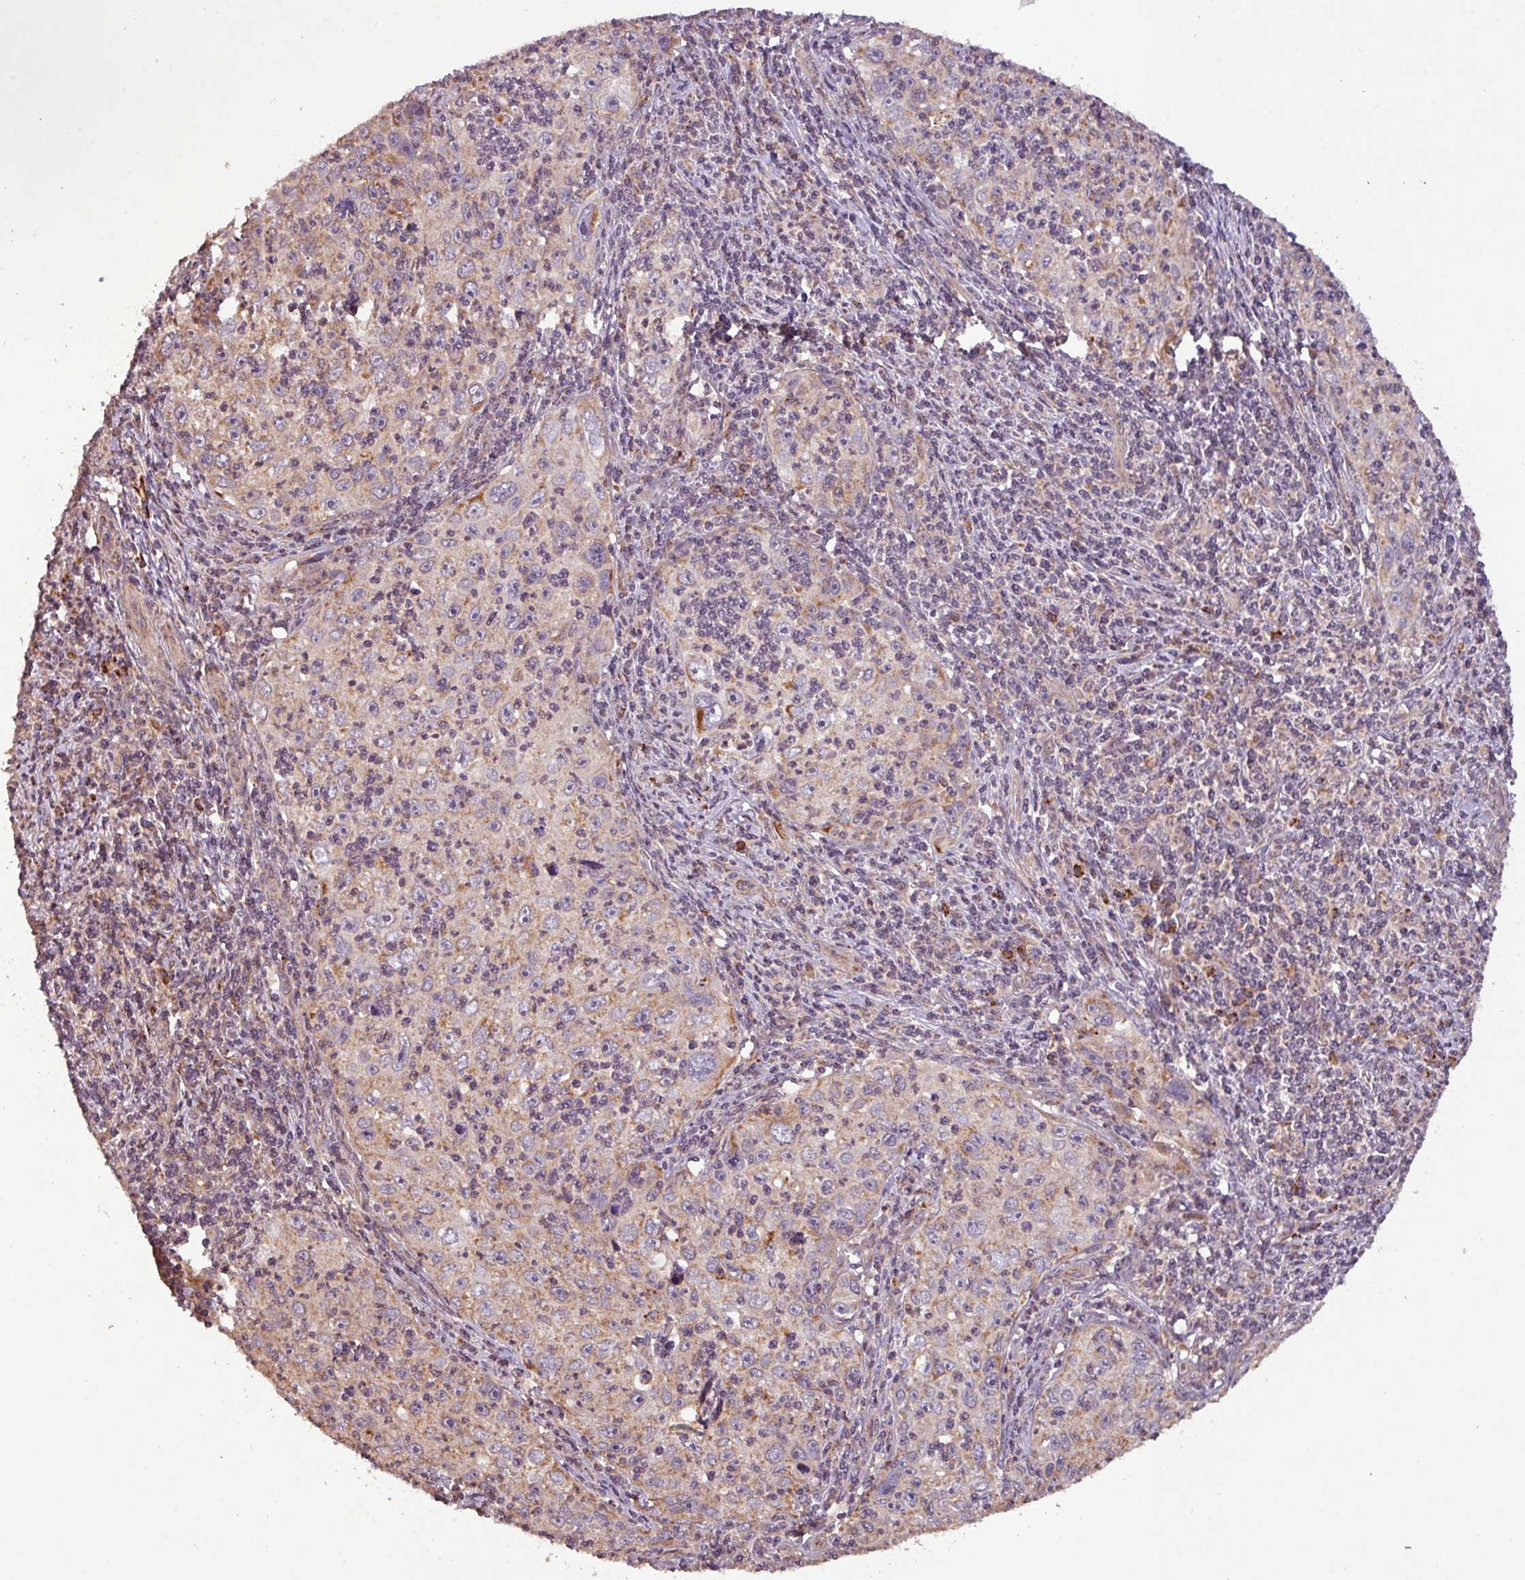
{"staining": {"intensity": "weak", "quantity": "25%-75%", "location": "cytoplasmic/membranous"}, "tissue": "cervical cancer", "cell_type": "Tumor cells", "image_type": "cancer", "snomed": [{"axis": "morphology", "description": "Squamous cell carcinoma, NOS"}, {"axis": "topography", "description": "Cervix"}], "caption": "Immunohistochemical staining of human cervical cancer (squamous cell carcinoma) displays weak cytoplasmic/membranous protein staining in approximately 25%-75% of tumor cells.", "gene": "YPEL3", "patient": {"sex": "female", "age": 30}}